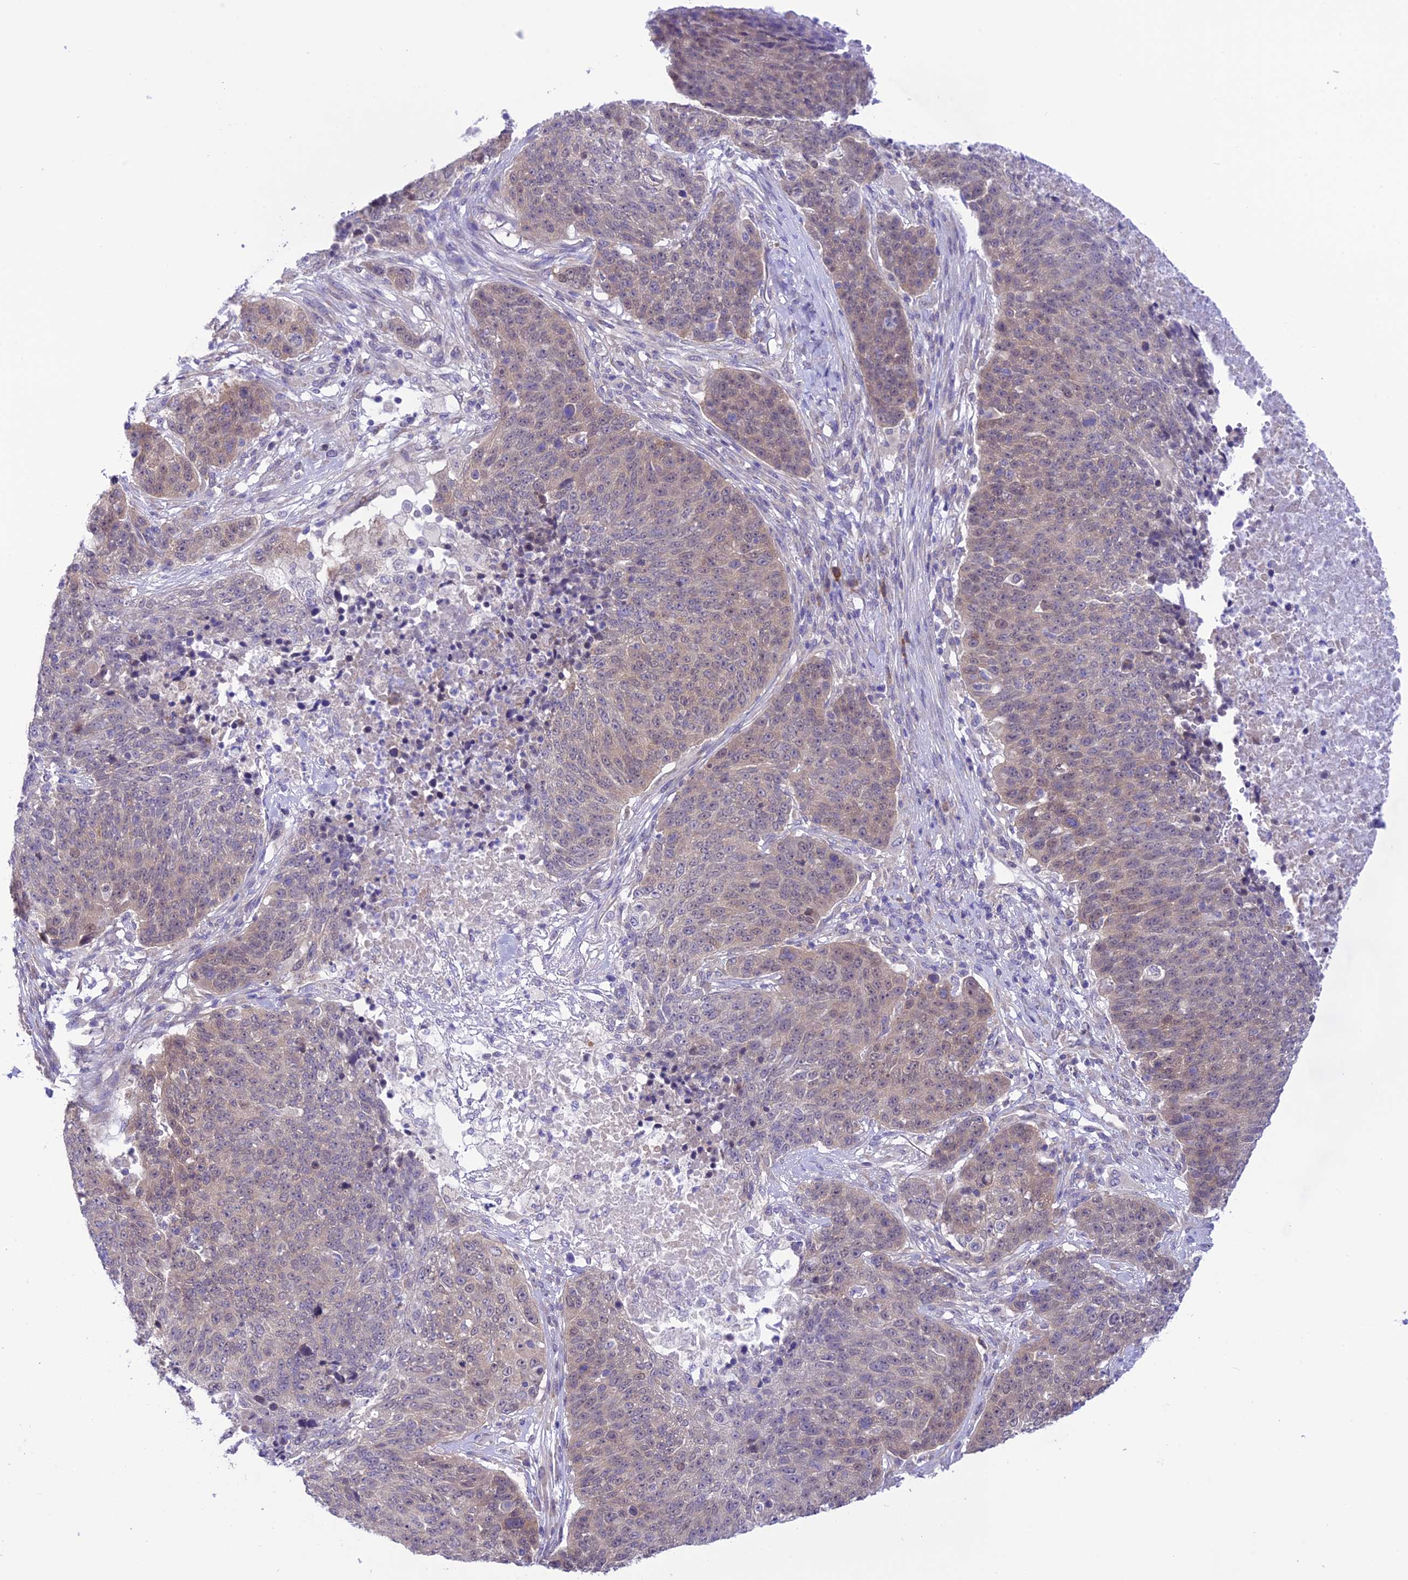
{"staining": {"intensity": "weak", "quantity": "<25%", "location": "cytoplasmic/membranous"}, "tissue": "lung cancer", "cell_type": "Tumor cells", "image_type": "cancer", "snomed": [{"axis": "morphology", "description": "Normal tissue, NOS"}, {"axis": "morphology", "description": "Squamous cell carcinoma, NOS"}, {"axis": "topography", "description": "Lymph node"}, {"axis": "topography", "description": "Lung"}], "caption": "Tumor cells are negative for protein expression in human lung cancer (squamous cell carcinoma). (Stains: DAB (3,3'-diaminobenzidine) IHC with hematoxylin counter stain, Microscopy: brightfield microscopy at high magnification).", "gene": "RNF126", "patient": {"sex": "male", "age": 66}}